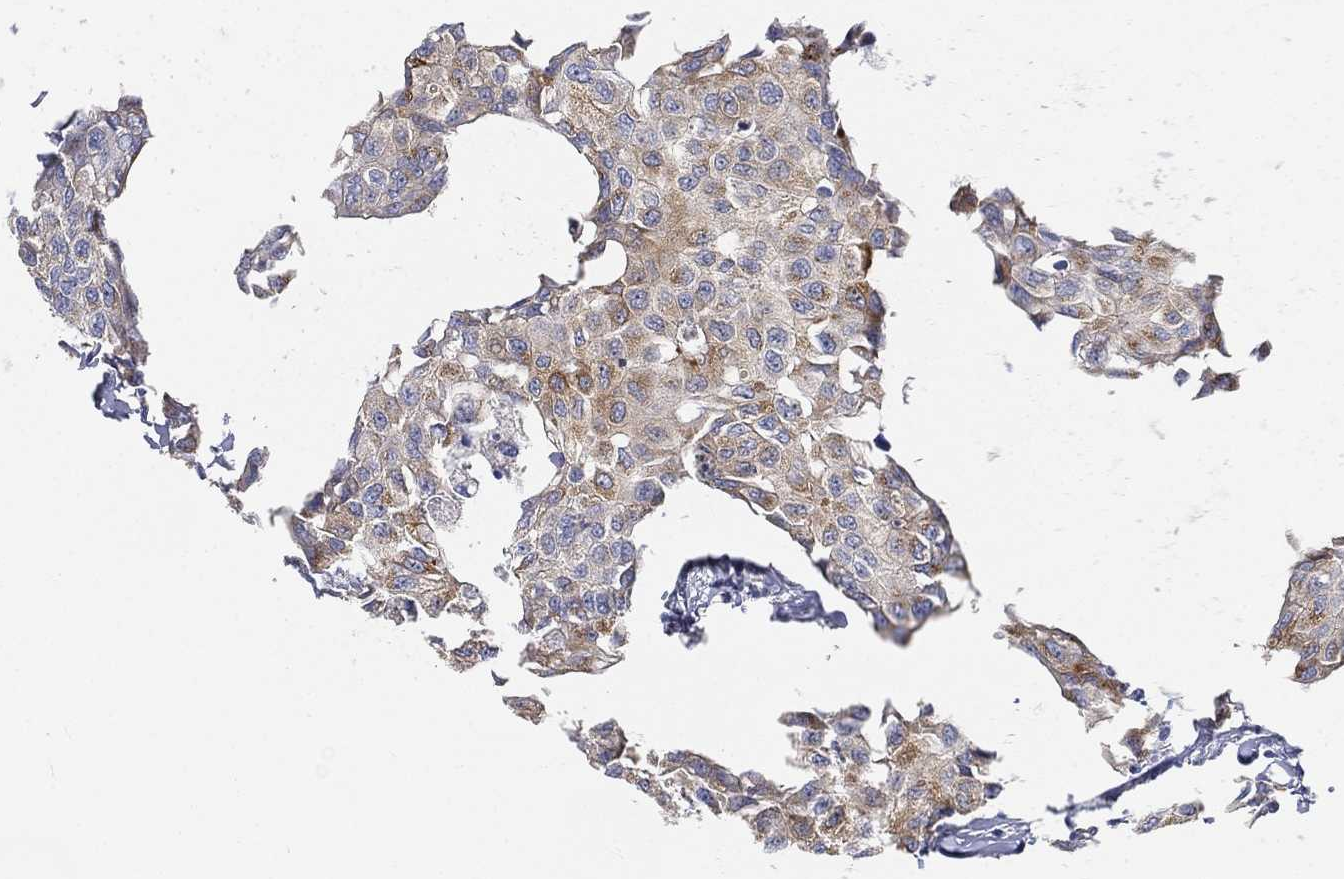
{"staining": {"intensity": "moderate", "quantity": "<25%", "location": "cytoplasmic/membranous"}, "tissue": "breast cancer", "cell_type": "Tumor cells", "image_type": "cancer", "snomed": [{"axis": "morphology", "description": "Duct carcinoma"}, {"axis": "topography", "description": "Breast"}], "caption": "Immunohistochemistry micrograph of human breast cancer stained for a protein (brown), which displays low levels of moderate cytoplasmic/membranous positivity in about <25% of tumor cells.", "gene": "TMEM25", "patient": {"sex": "female", "age": 80}}